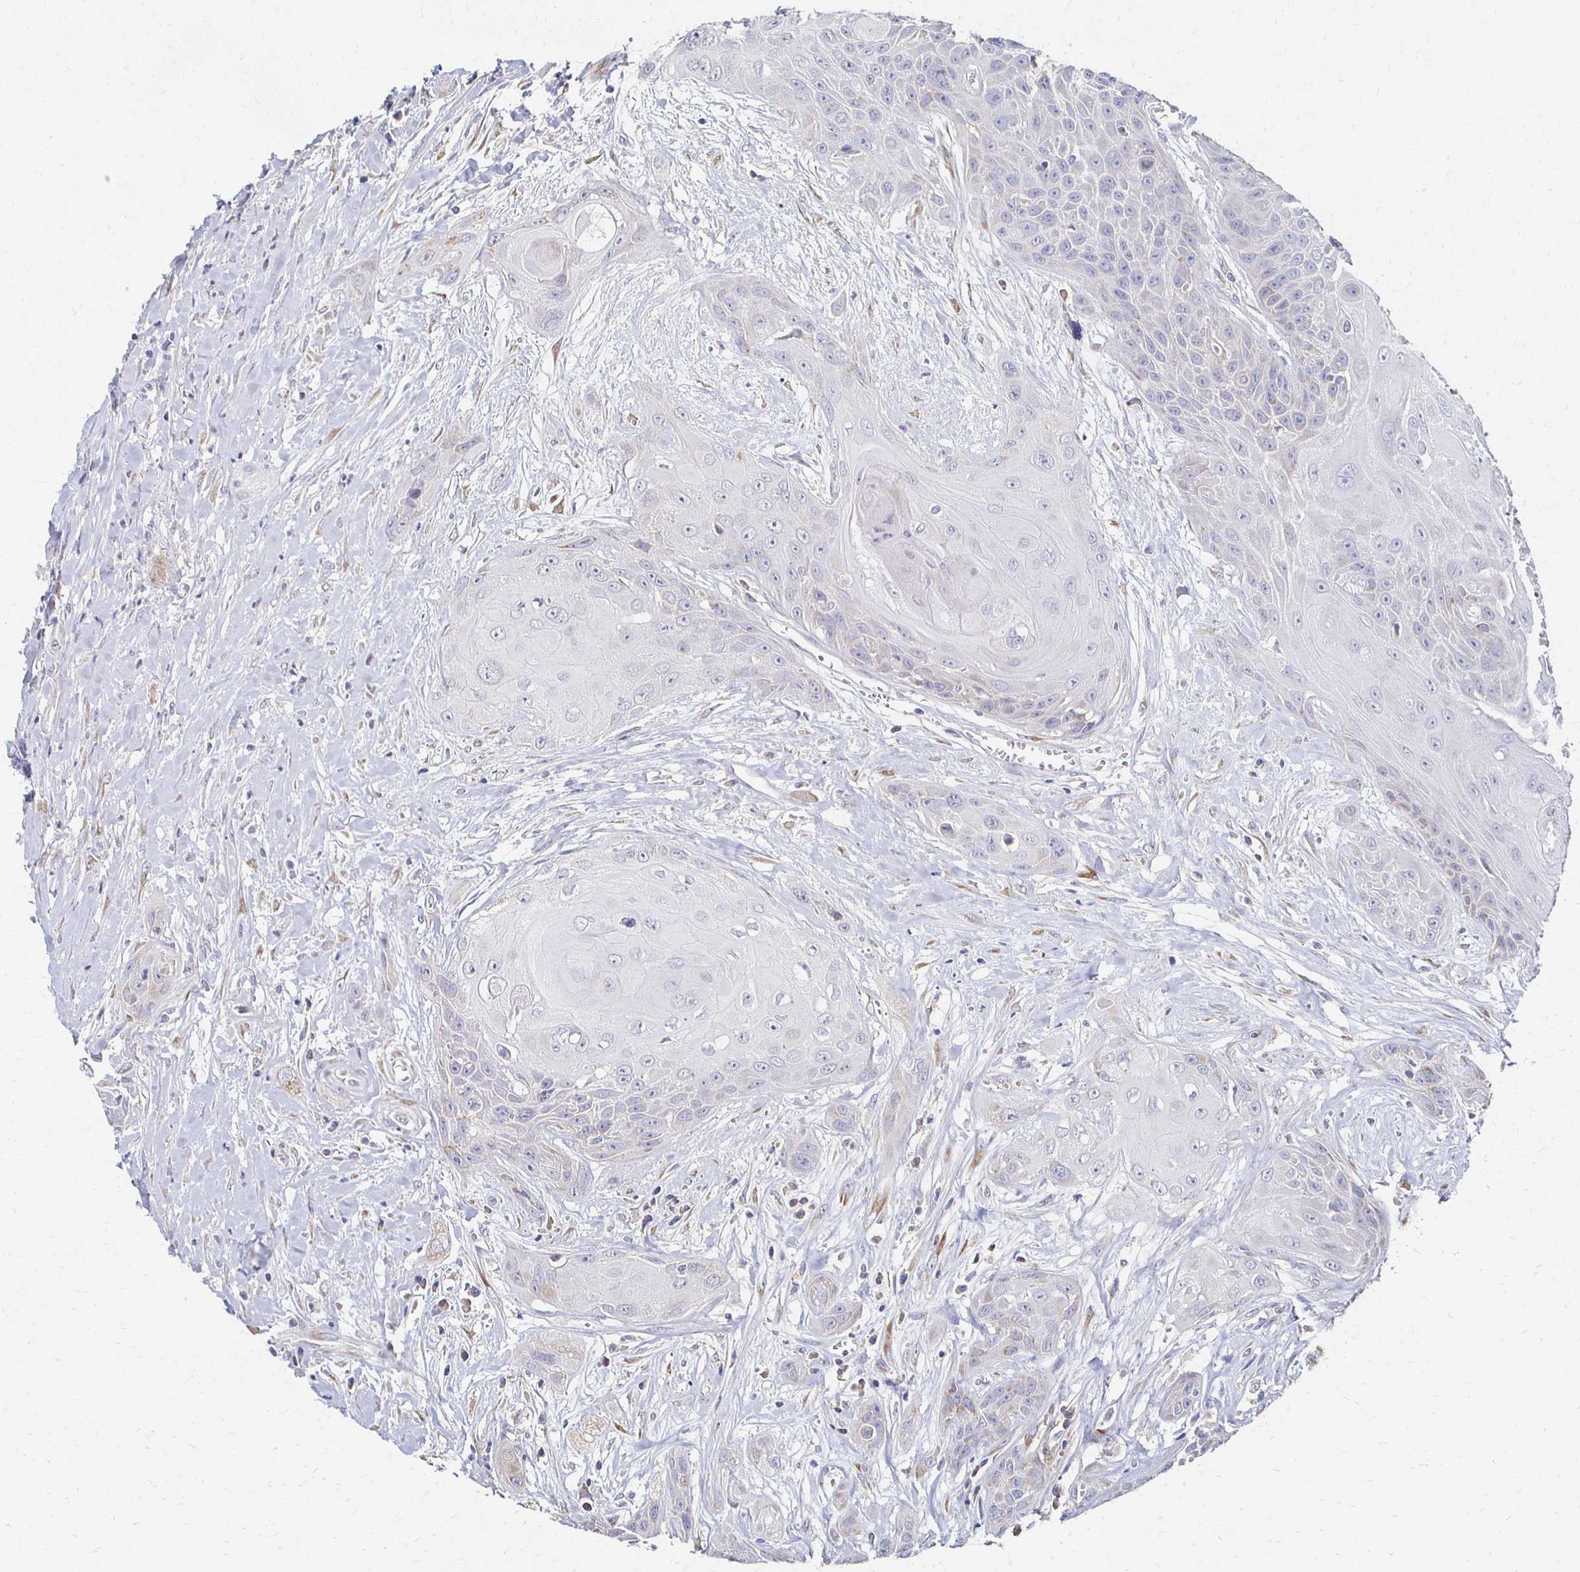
{"staining": {"intensity": "negative", "quantity": "none", "location": "none"}, "tissue": "head and neck cancer", "cell_type": "Tumor cells", "image_type": "cancer", "snomed": [{"axis": "morphology", "description": "Squamous cell carcinoma, NOS"}, {"axis": "topography", "description": "Head-Neck"}], "caption": "DAB (3,3'-diaminobenzidine) immunohistochemical staining of human head and neck cancer reveals no significant positivity in tumor cells. (DAB immunohistochemistry (IHC), high magnification).", "gene": "CX3CR1", "patient": {"sex": "female", "age": 73}}